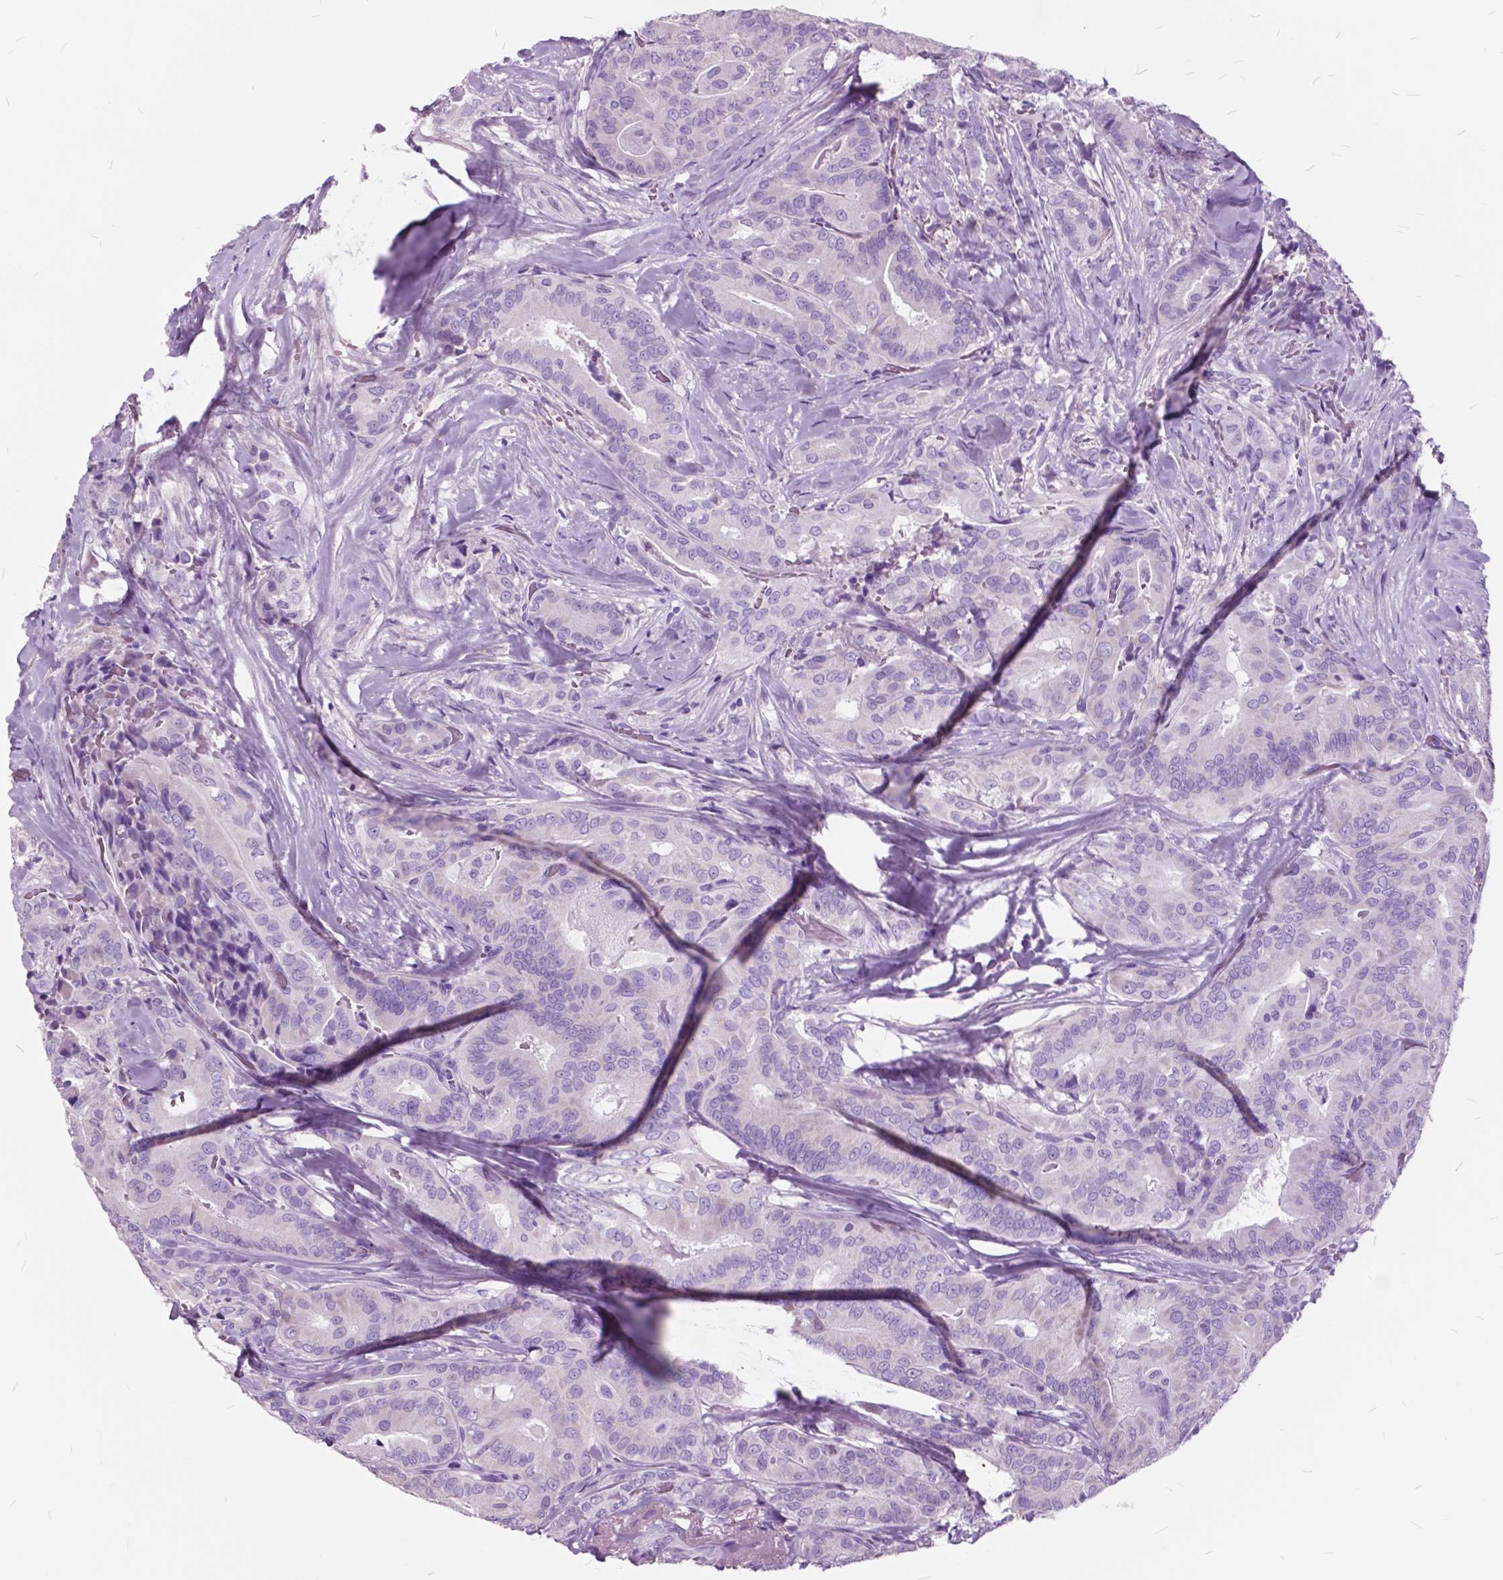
{"staining": {"intensity": "negative", "quantity": "none", "location": "none"}, "tissue": "thyroid cancer", "cell_type": "Tumor cells", "image_type": "cancer", "snomed": [{"axis": "morphology", "description": "Papillary adenocarcinoma, NOS"}, {"axis": "topography", "description": "Thyroid gland"}], "caption": "IHC histopathology image of neoplastic tissue: human papillary adenocarcinoma (thyroid) stained with DAB (3,3'-diaminobenzidine) exhibits no significant protein staining in tumor cells.", "gene": "GDF9", "patient": {"sex": "male", "age": 61}}